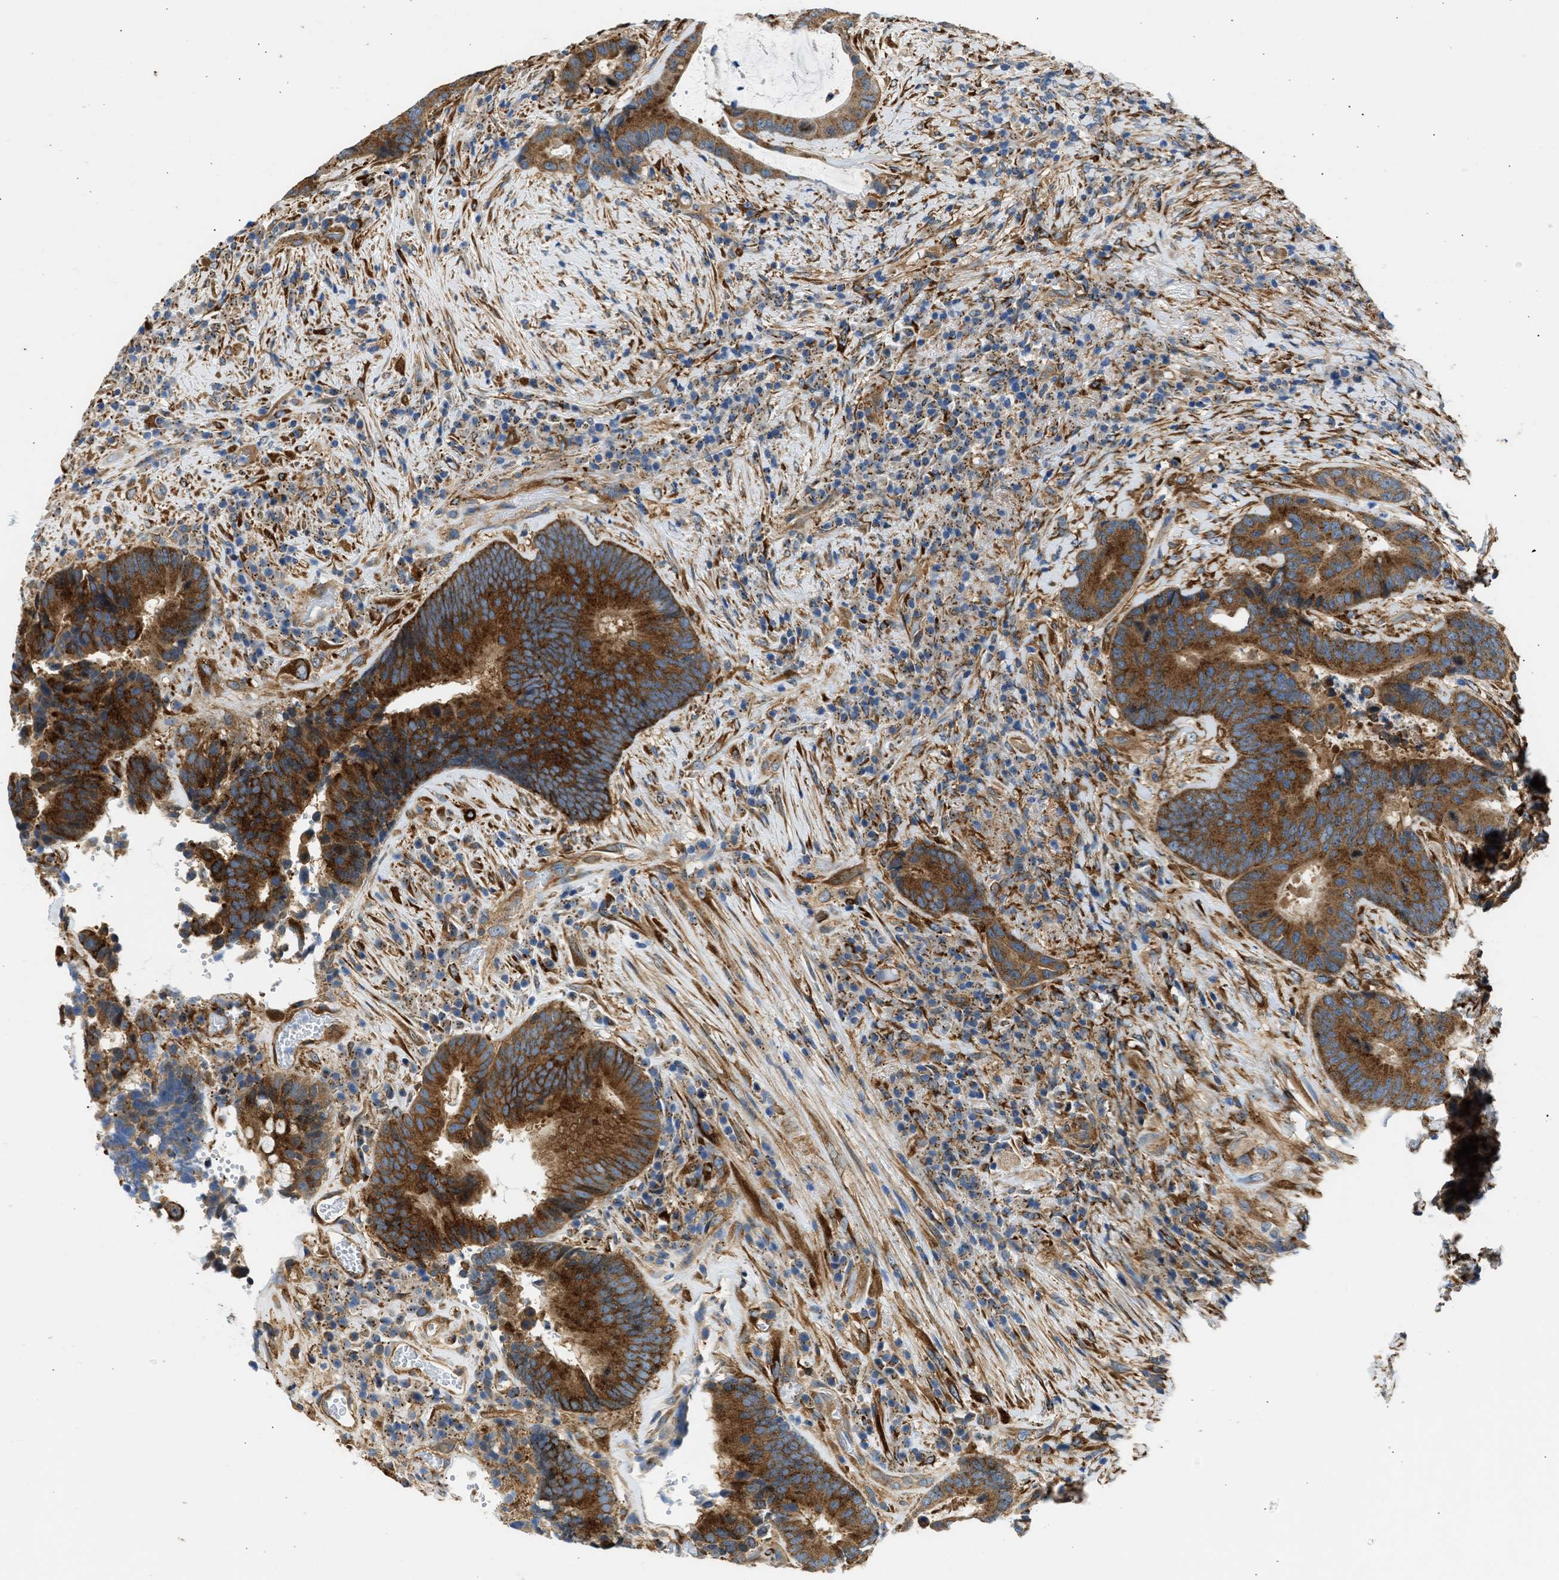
{"staining": {"intensity": "strong", "quantity": ">75%", "location": "cytoplasmic/membranous"}, "tissue": "colorectal cancer", "cell_type": "Tumor cells", "image_type": "cancer", "snomed": [{"axis": "morphology", "description": "Adenocarcinoma, NOS"}, {"axis": "topography", "description": "Rectum"}], "caption": "Strong cytoplasmic/membranous positivity for a protein is seen in approximately >75% of tumor cells of colorectal adenocarcinoma using IHC.", "gene": "SEPTIN2", "patient": {"sex": "female", "age": 89}}